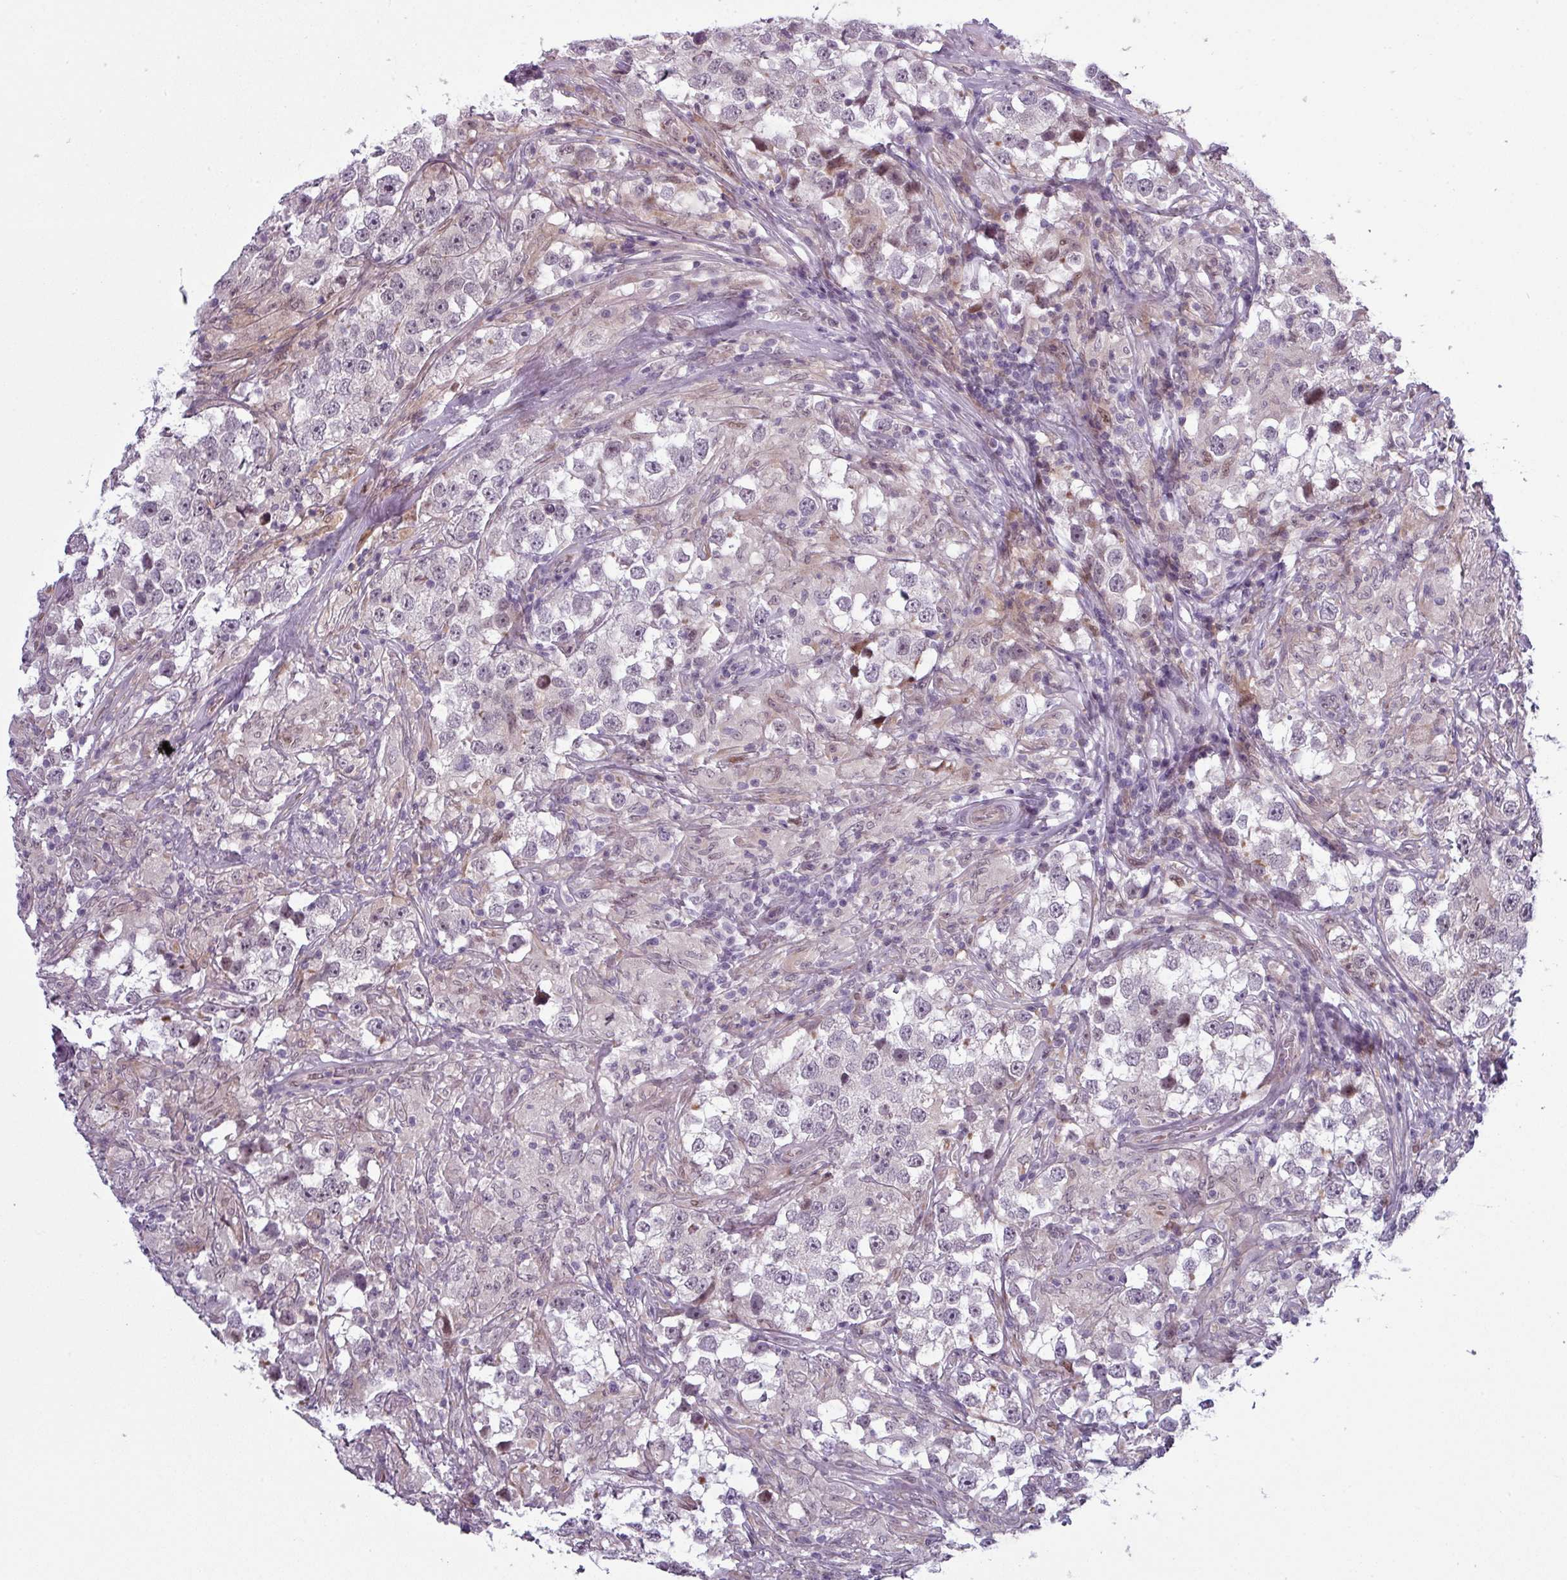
{"staining": {"intensity": "weak", "quantity": "<25%", "location": "cytoplasmic/membranous,nuclear"}, "tissue": "testis cancer", "cell_type": "Tumor cells", "image_type": "cancer", "snomed": [{"axis": "morphology", "description": "Seminoma, NOS"}, {"axis": "topography", "description": "Testis"}], "caption": "DAB immunohistochemical staining of testis cancer demonstrates no significant expression in tumor cells.", "gene": "PRAMEF12", "patient": {"sex": "male", "age": 46}}